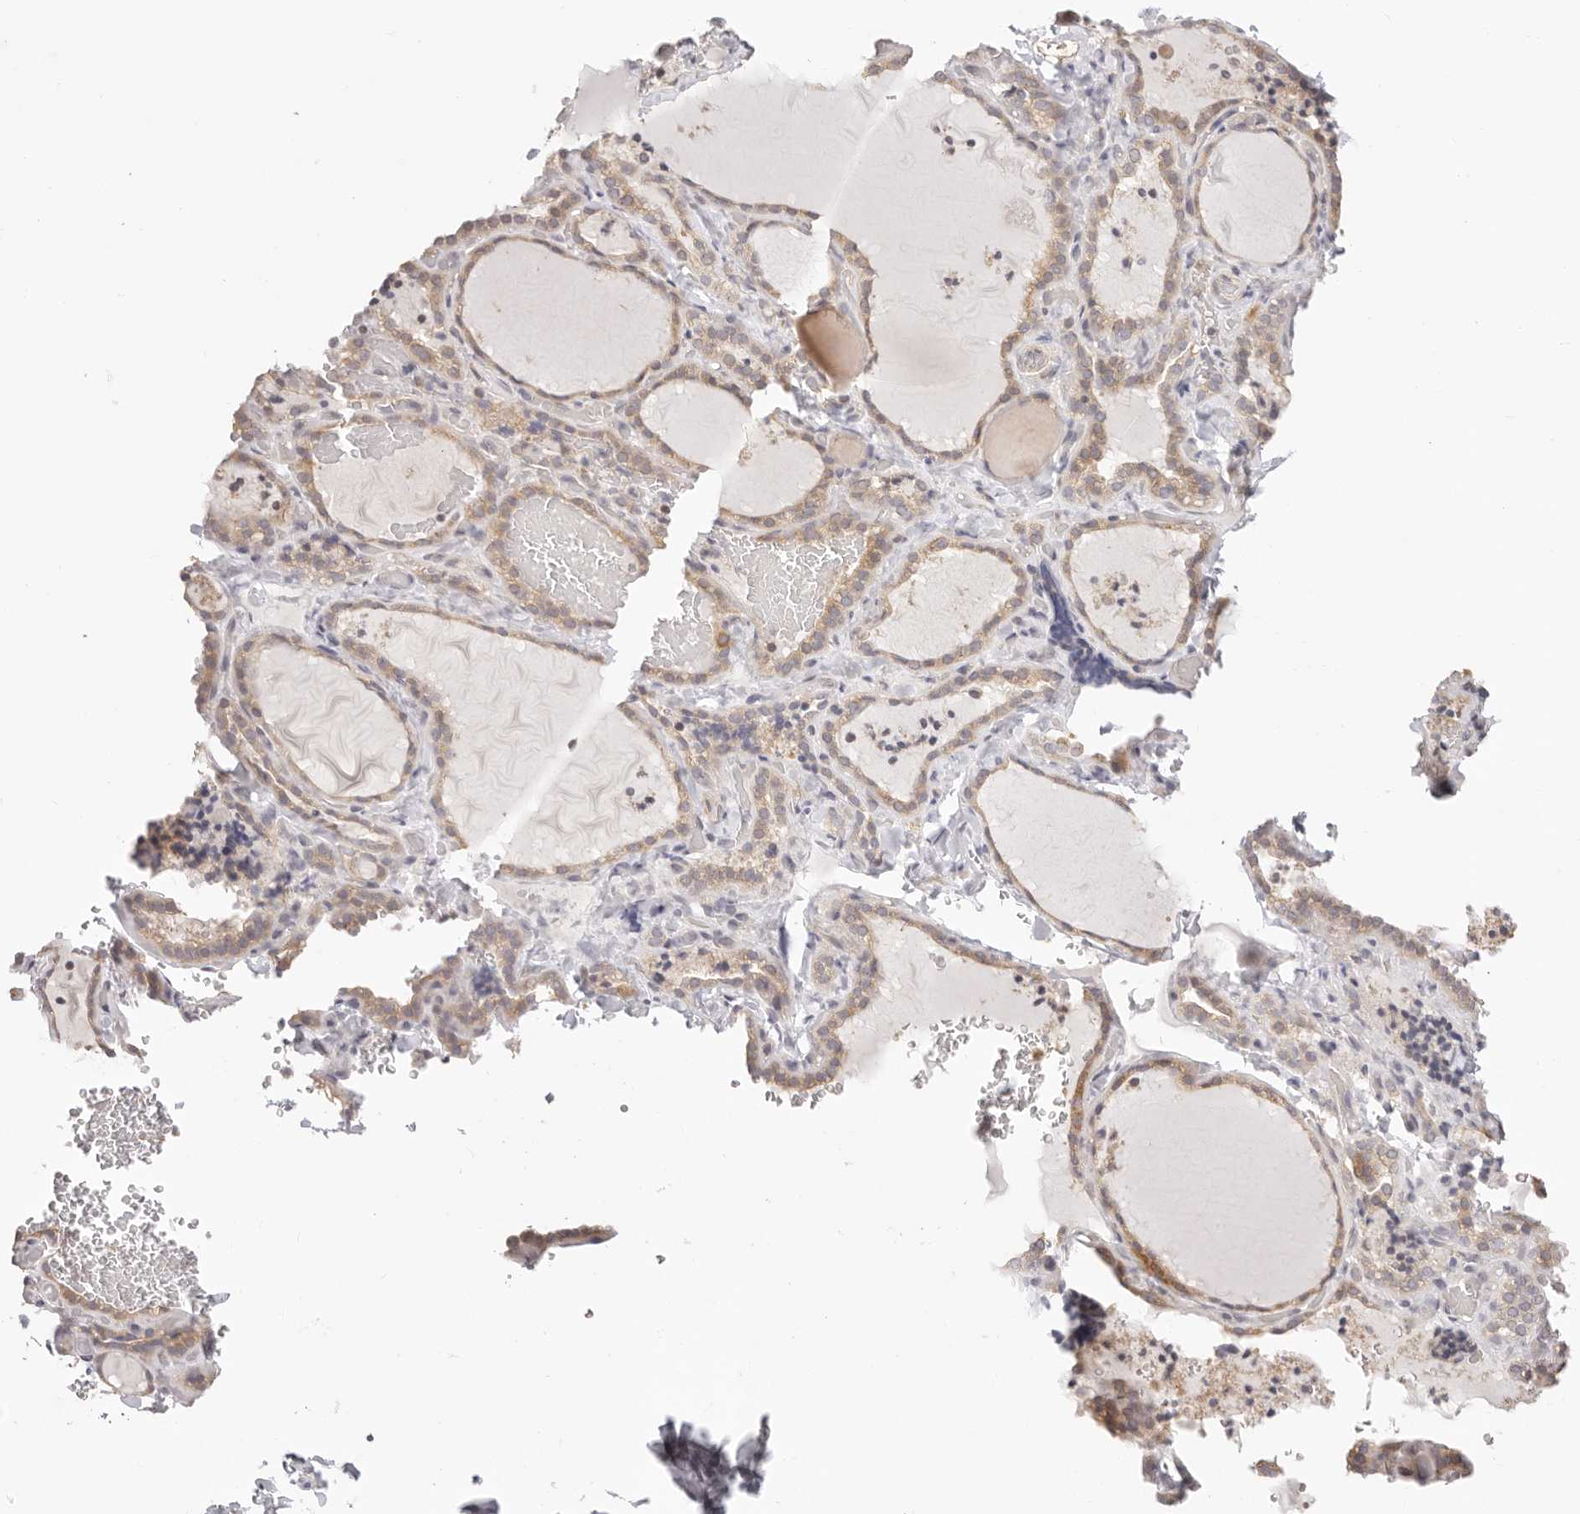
{"staining": {"intensity": "weak", "quantity": ">75%", "location": "cytoplasmic/membranous"}, "tissue": "thyroid gland", "cell_type": "Glandular cells", "image_type": "normal", "snomed": [{"axis": "morphology", "description": "Normal tissue, NOS"}, {"axis": "topography", "description": "Thyroid gland"}], "caption": "Protein staining by immunohistochemistry (IHC) shows weak cytoplasmic/membranous positivity in about >75% of glandular cells in normal thyroid gland. The staining is performed using DAB brown chromogen to label protein expression. The nuclei are counter-stained blue using hematoxylin.", "gene": "KCMF1", "patient": {"sex": "female", "age": 22}}